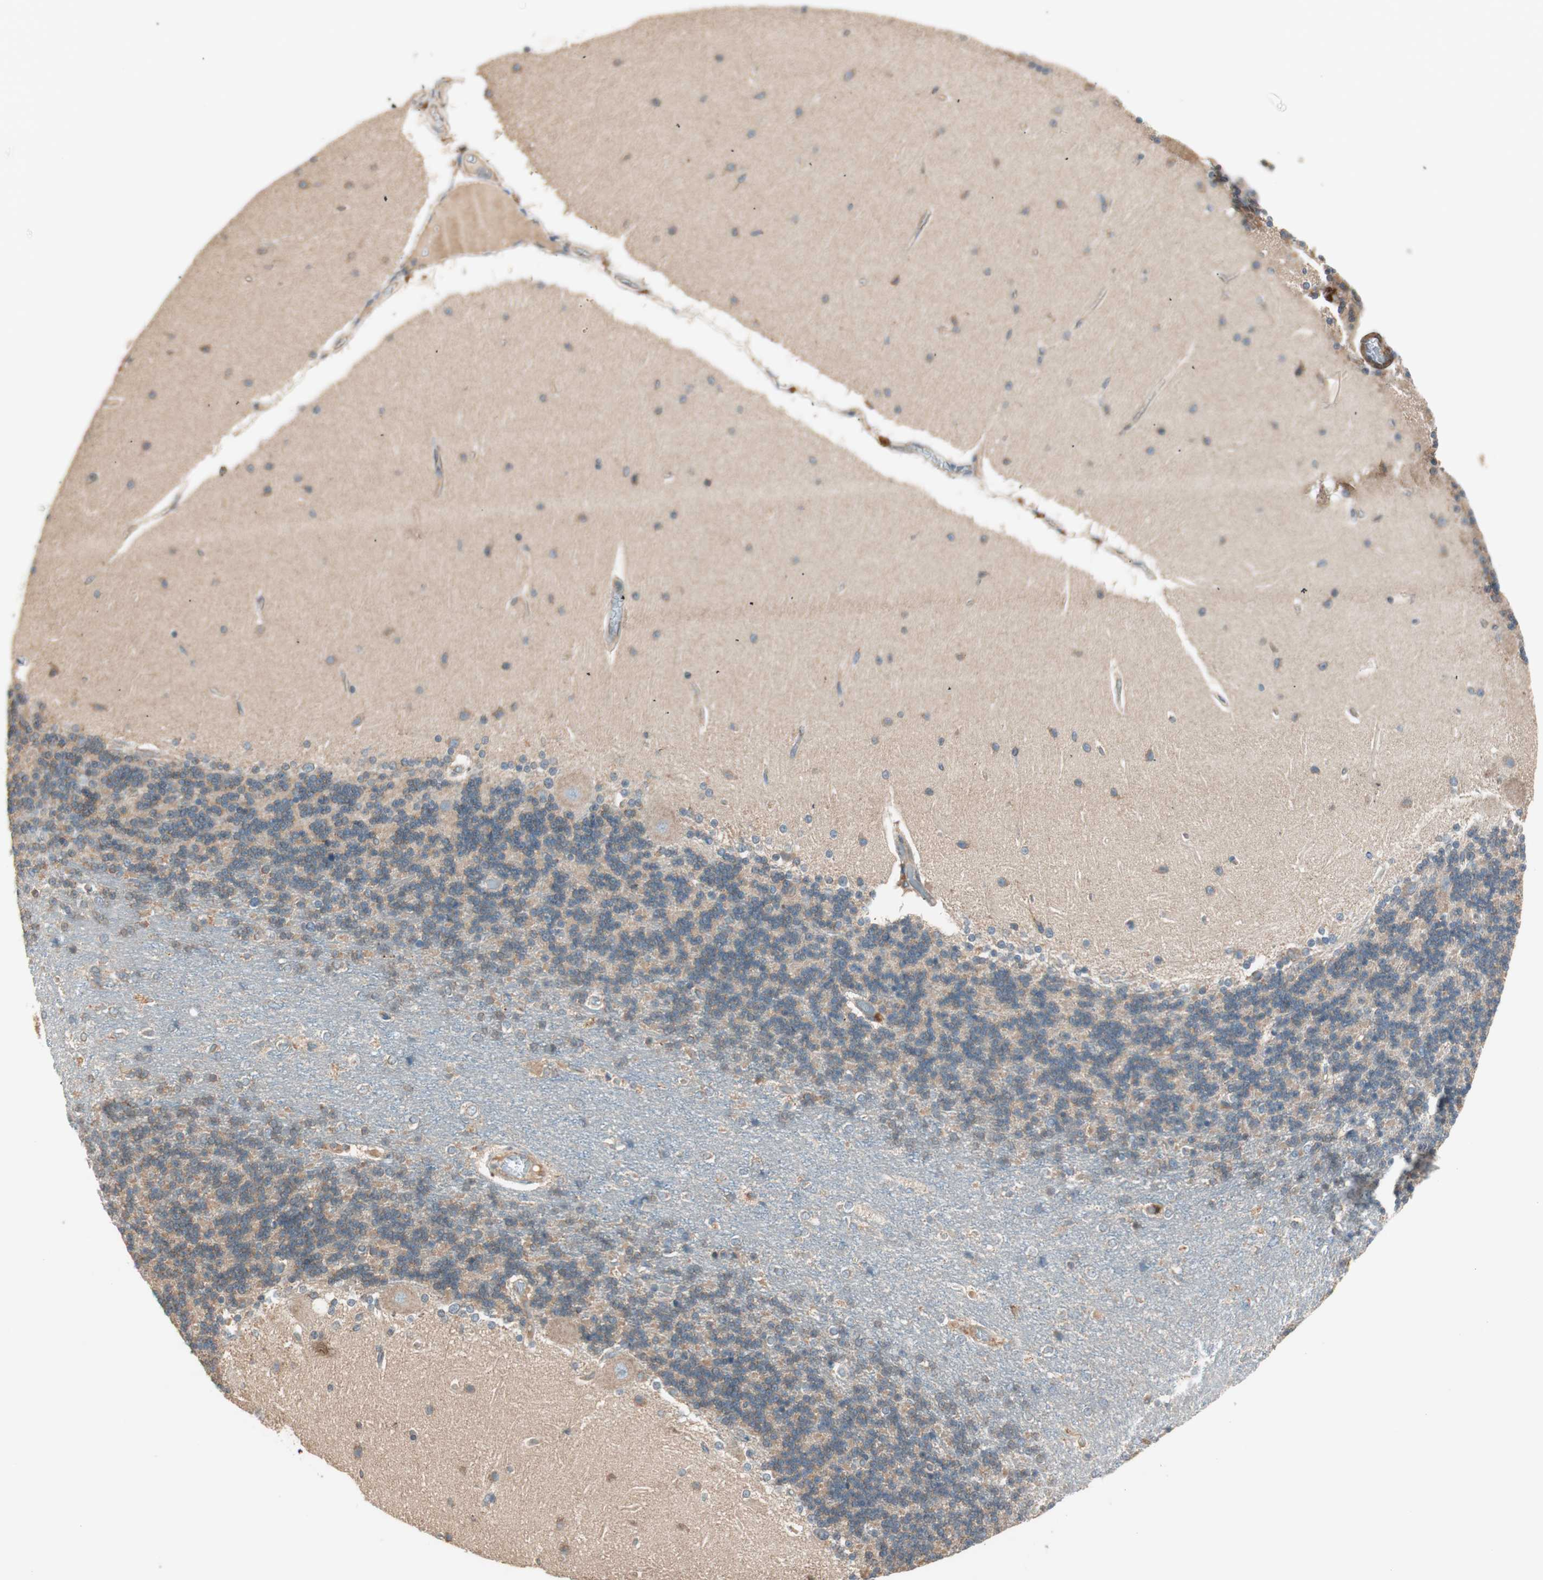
{"staining": {"intensity": "moderate", "quantity": "25%-75%", "location": "cytoplasmic/membranous"}, "tissue": "cerebellum", "cell_type": "Cells in granular layer", "image_type": "normal", "snomed": [{"axis": "morphology", "description": "Normal tissue, NOS"}, {"axis": "topography", "description": "Cerebellum"}], "caption": "This histopathology image shows IHC staining of normal cerebellum, with medium moderate cytoplasmic/membranous staining in about 25%-75% of cells in granular layer.", "gene": "CC2D1A", "patient": {"sex": "female", "age": 54}}